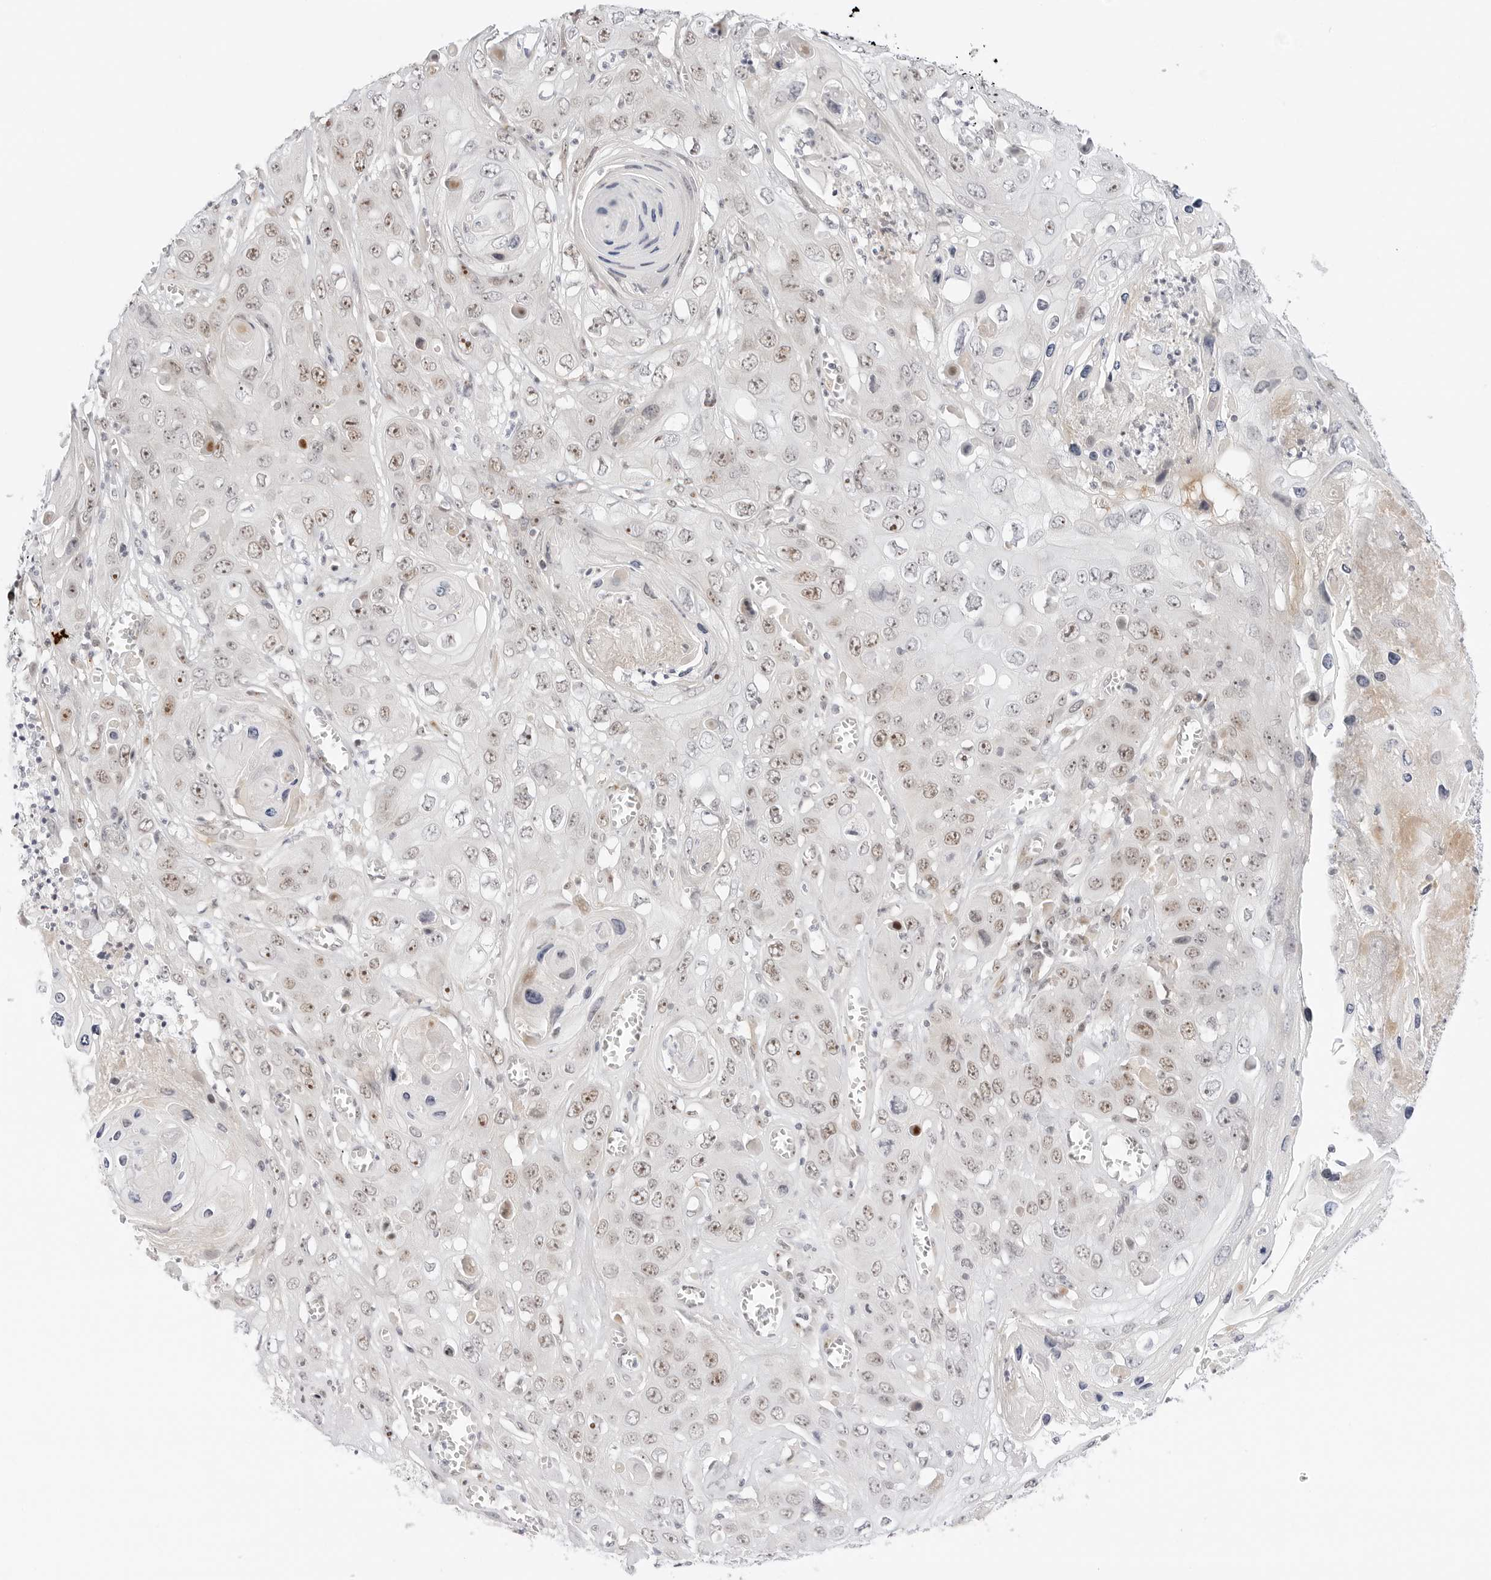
{"staining": {"intensity": "weak", "quantity": ">75%", "location": "nuclear"}, "tissue": "skin cancer", "cell_type": "Tumor cells", "image_type": "cancer", "snomed": [{"axis": "morphology", "description": "Squamous cell carcinoma, NOS"}, {"axis": "topography", "description": "Skin"}], "caption": "An immunohistochemistry micrograph of neoplastic tissue is shown. Protein staining in brown highlights weak nuclear positivity in squamous cell carcinoma (skin) within tumor cells.", "gene": "HIPK3", "patient": {"sex": "male", "age": 55}}